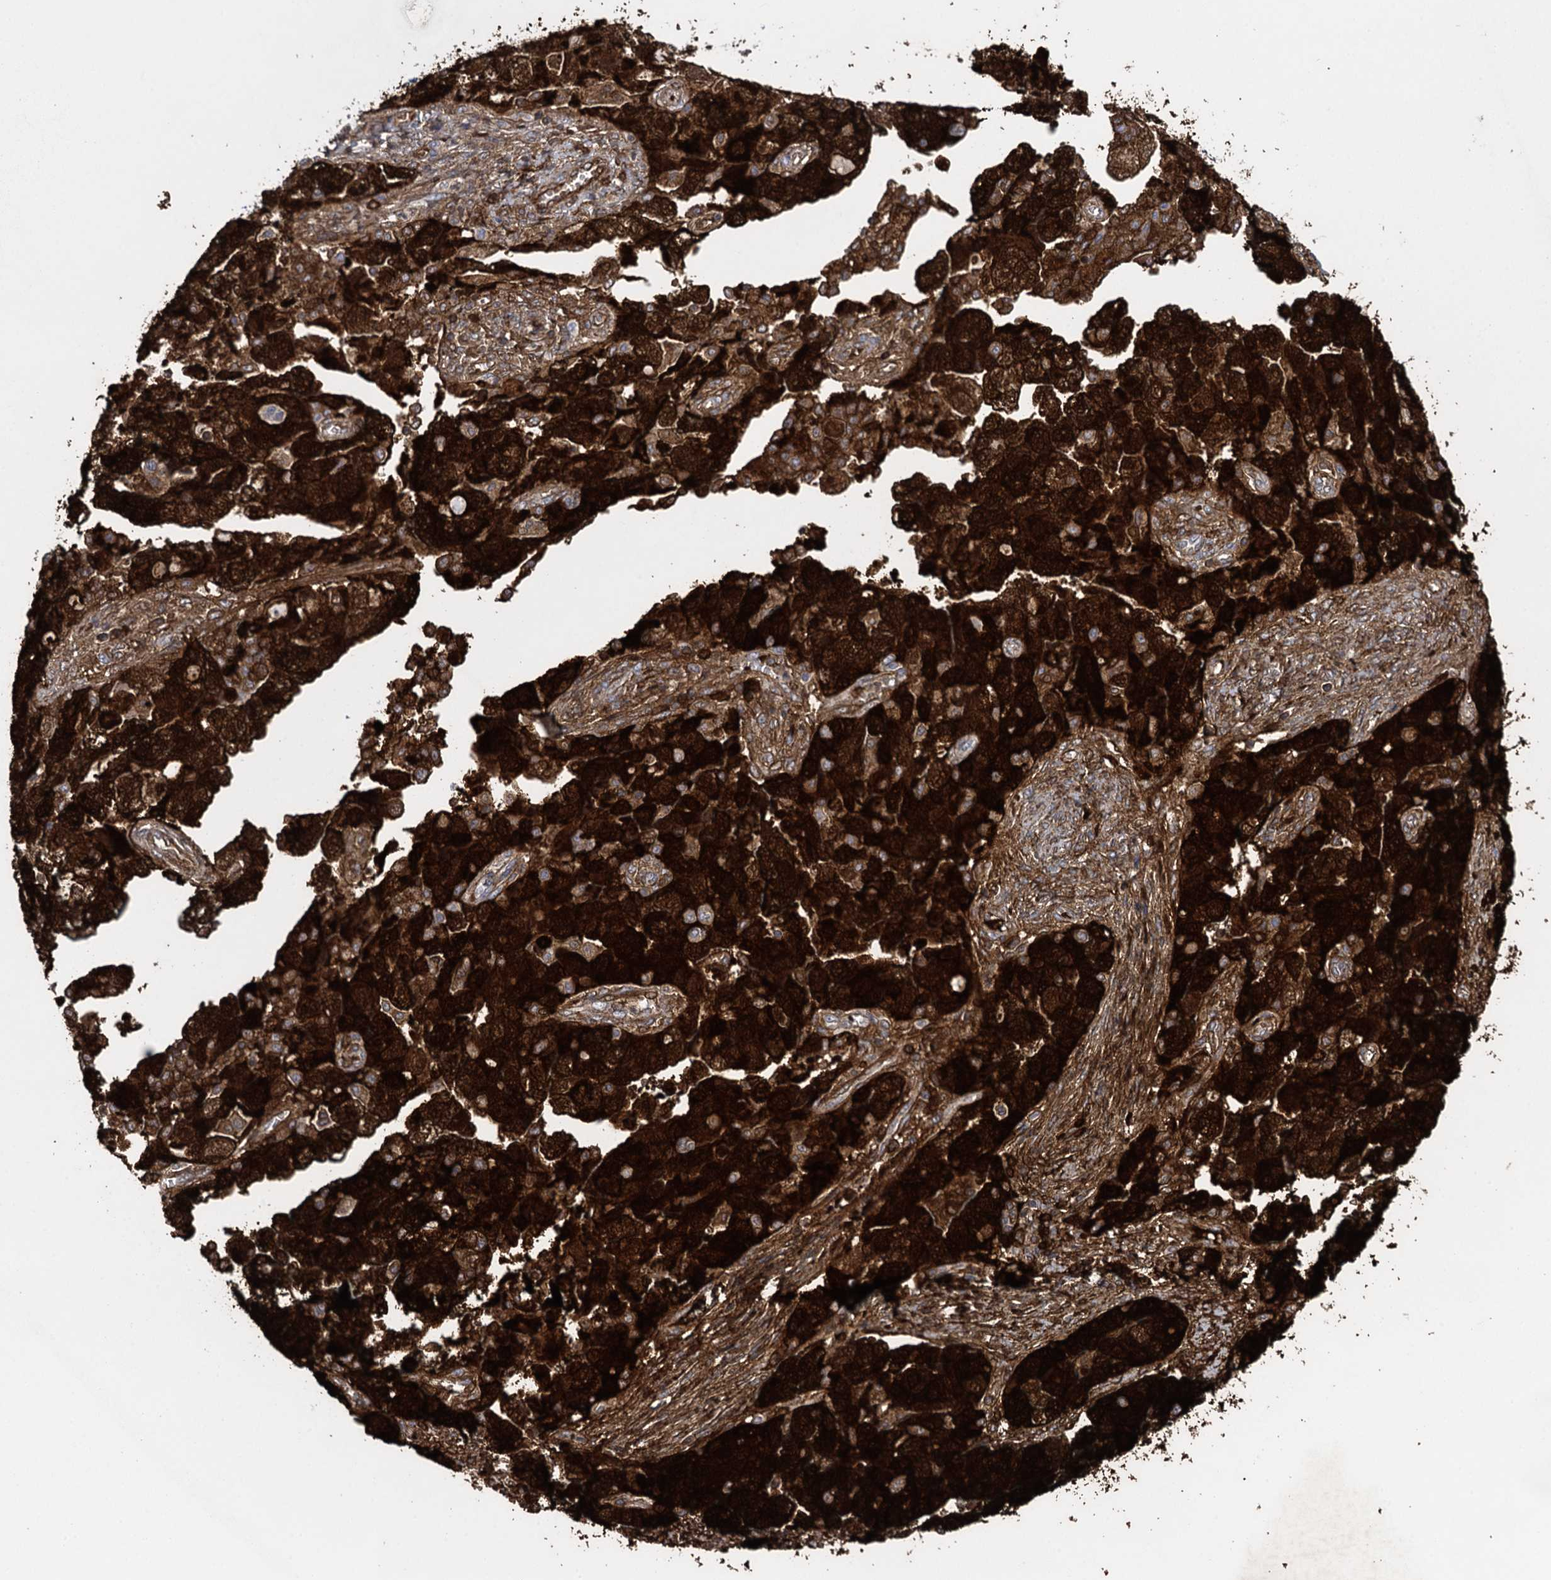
{"staining": {"intensity": "strong", "quantity": ">75%", "location": "cytoplasmic/membranous"}, "tissue": "ovarian cancer", "cell_type": "Tumor cells", "image_type": "cancer", "snomed": [{"axis": "morphology", "description": "Carcinoma, NOS"}, {"axis": "morphology", "description": "Cystadenocarcinoma, serous, NOS"}, {"axis": "topography", "description": "Ovary"}], "caption": "This is a micrograph of IHC staining of serous cystadenocarcinoma (ovarian), which shows strong staining in the cytoplasmic/membranous of tumor cells.", "gene": "SNCG", "patient": {"sex": "female", "age": 69}}